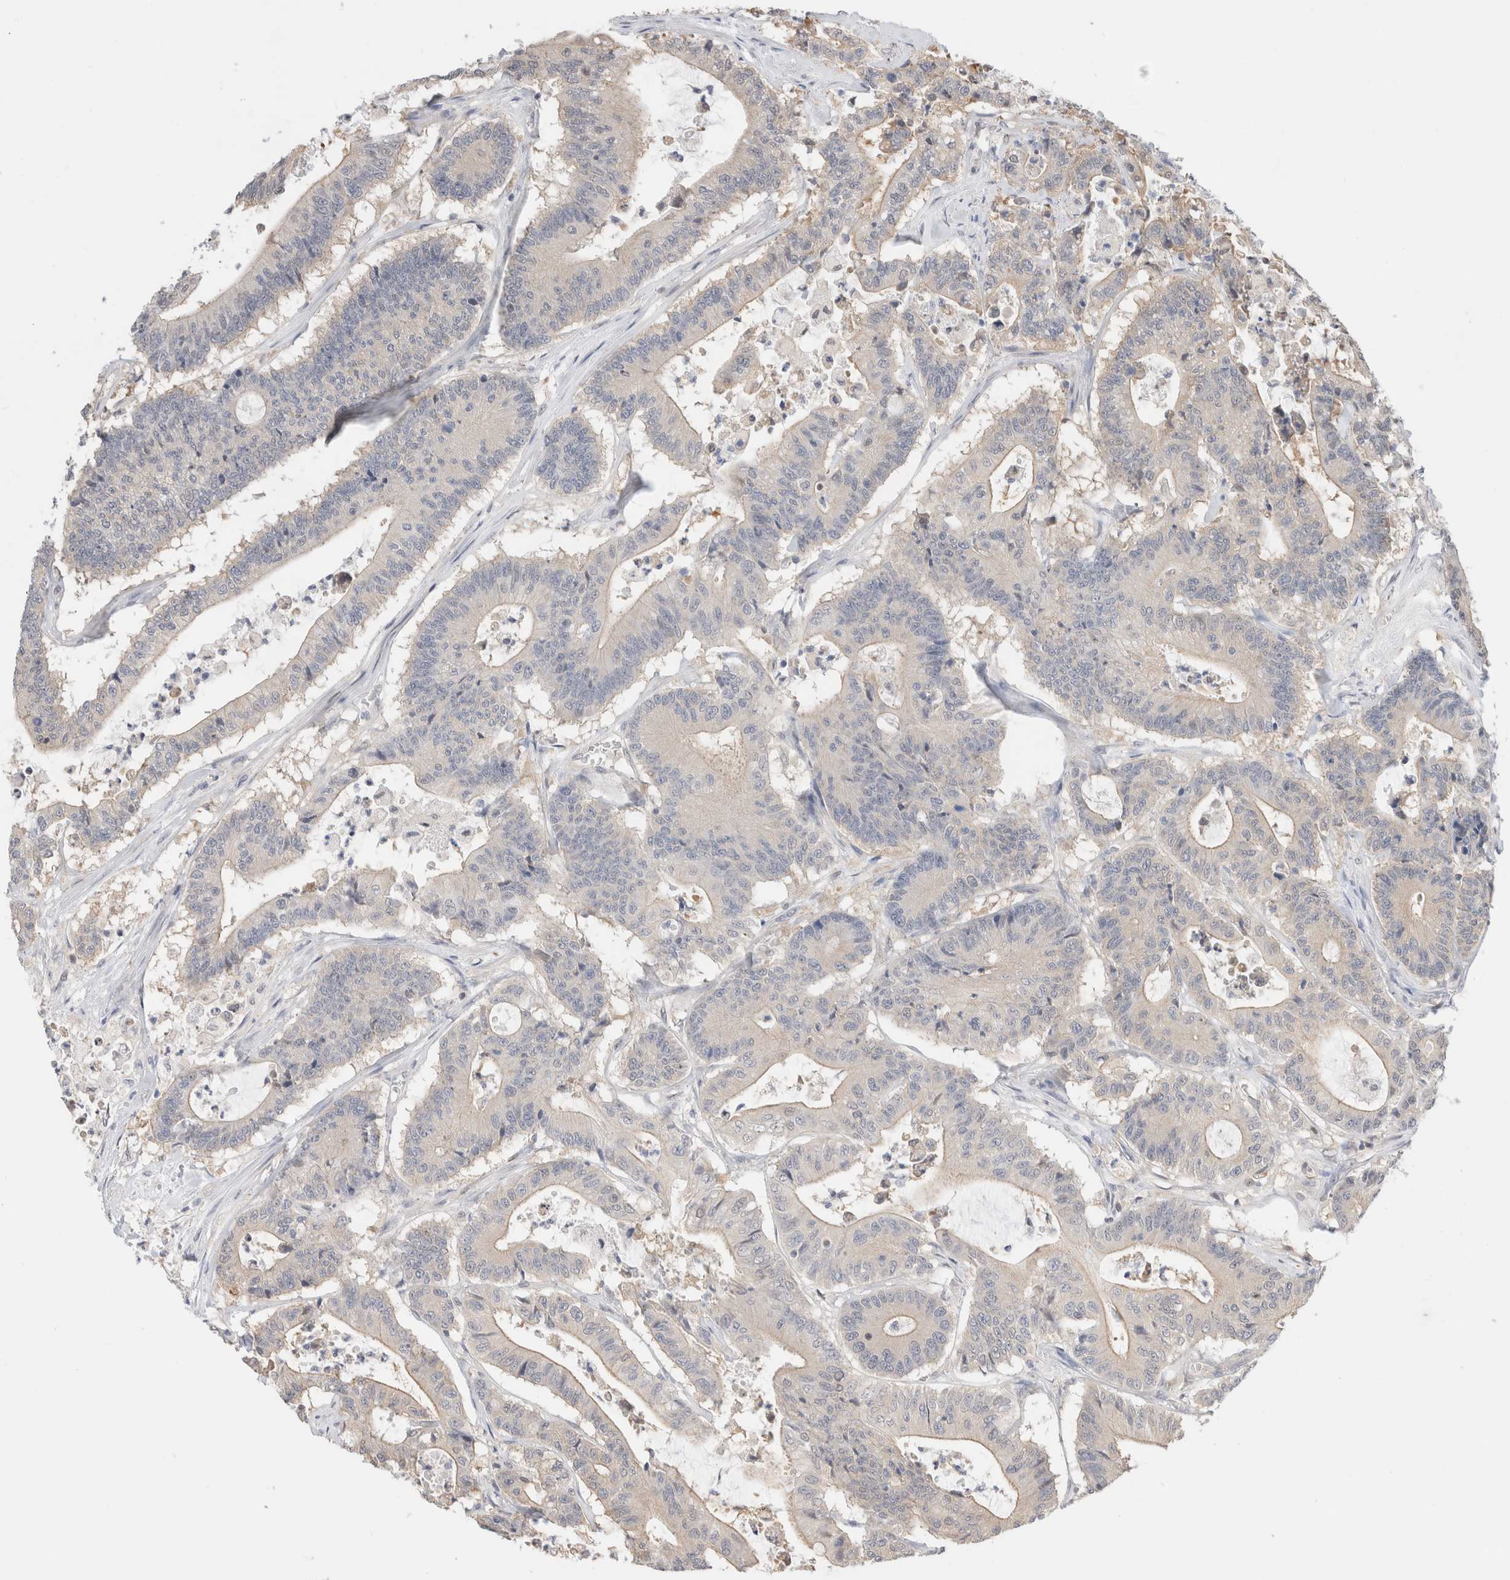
{"staining": {"intensity": "weak", "quantity": "<25%", "location": "cytoplasmic/membranous"}, "tissue": "colorectal cancer", "cell_type": "Tumor cells", "image_type": "cancer", "snomed": [{"axis": "morphology", "description": "Adenocarcinoma, NOS"}, {"axis": "topography", "description": "Colon"}], "caption": "A photomicrograph of human colorectal cancer (adenocarcinoma) is negative for staining in tumor cells. (DAB immunohistochemistry visualized using brightfield microscopy, high magnification).", "gene": "C17orf97", "patient": {"sex": "female", "age": 84}}